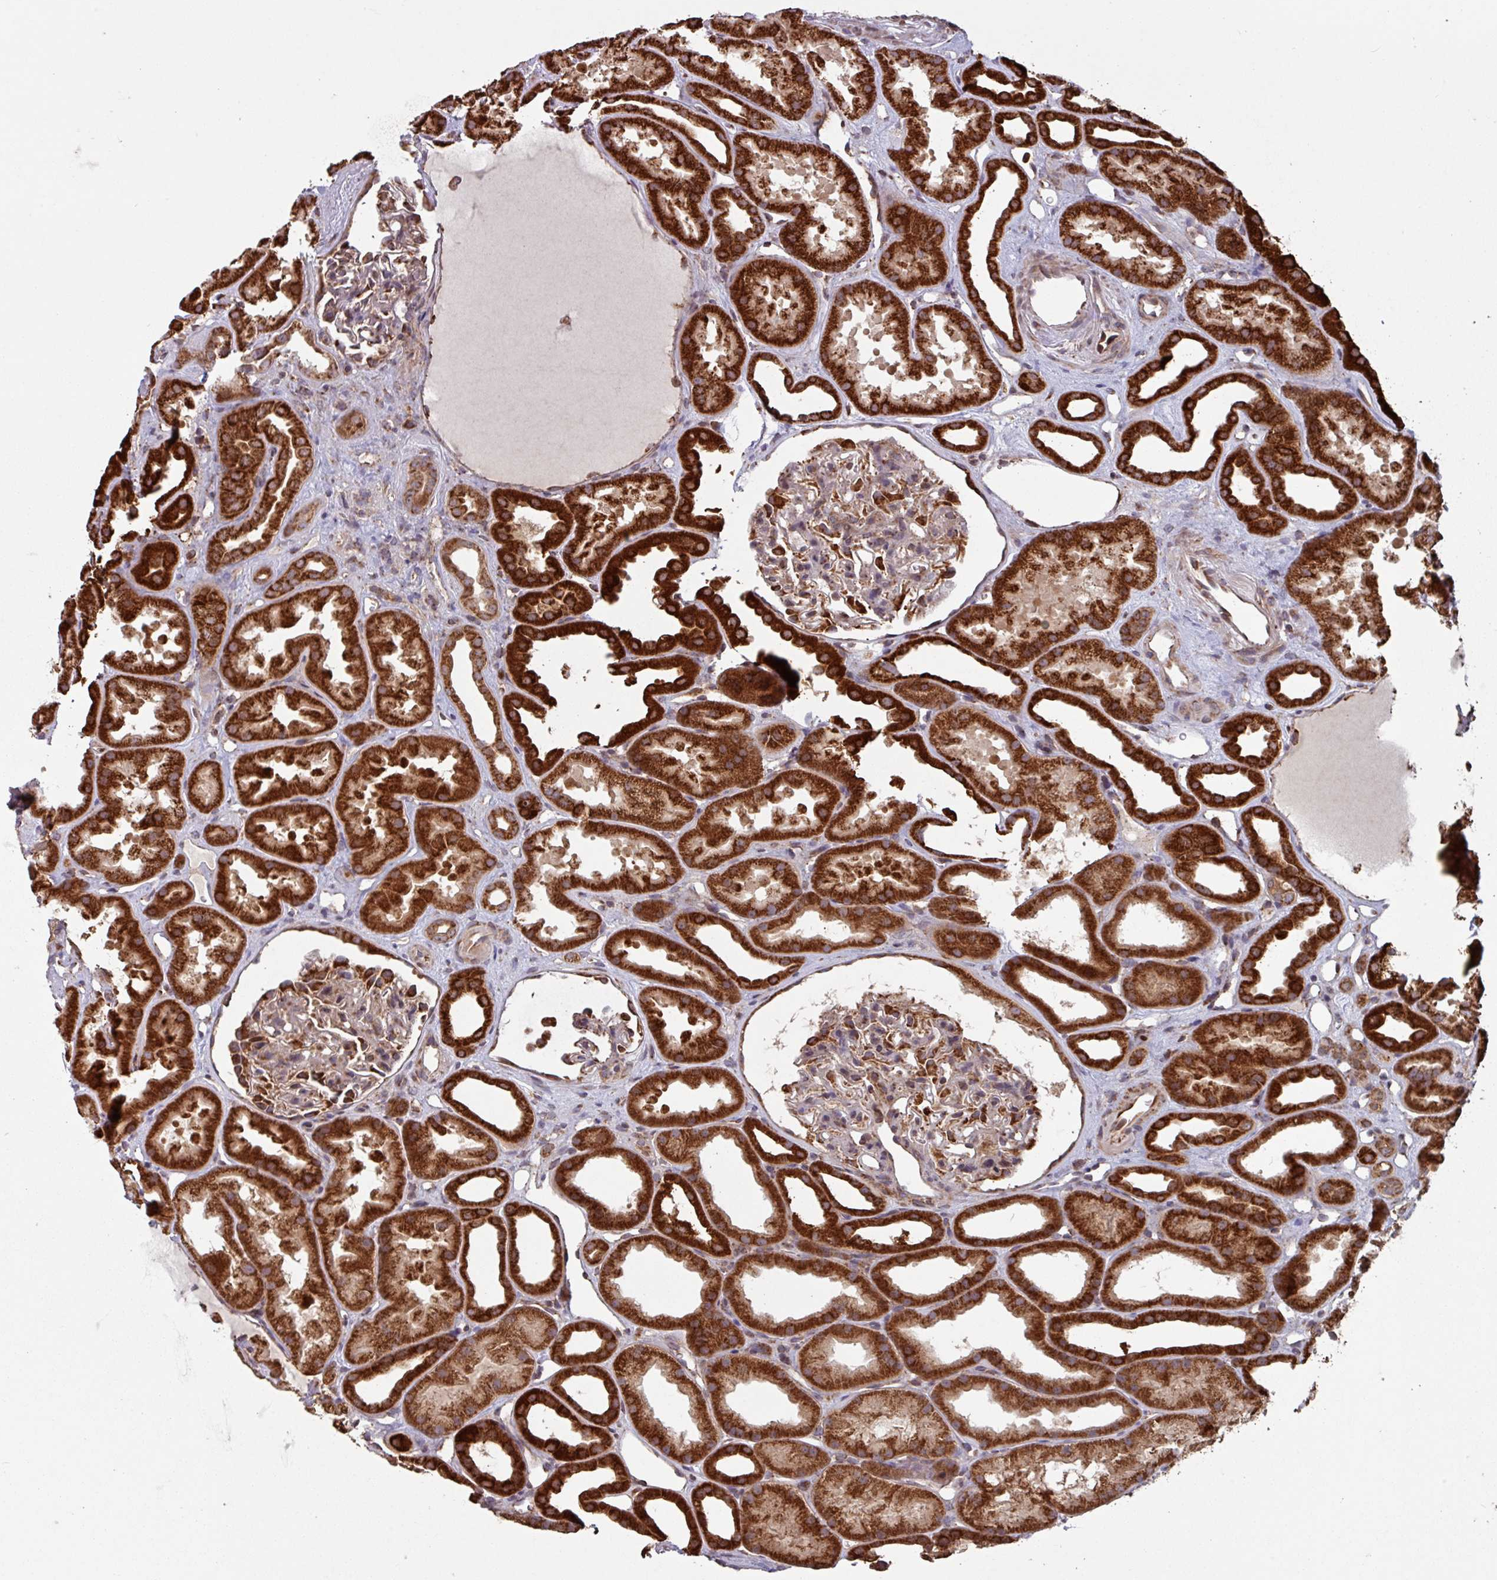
{"staining": {"intensity": "strong", "quantity": "<25%", "location": "cytoplasmic/membranous"}, "tissue": "kidney", "cell_type": "Cells in glomeruli", "image_type": "normal", "snomed": [{"axis": "morphology", "description": "Normal tissue, NOS"}, {"axis": "topography", "description": "Kidney"}], "caption": "Immunohistochemical staining of benign human kidney exhibits strong cytoplasmic/membranous protein positivity in about <25% of cells in glomeruli. Using DAB (3,3'-diaminobenzidine) (brown) and hematoxylin (blue) stains, captured at high magnification using brightfield microscopy.", "gene": "COX7C", "patient": {"sex": "male", "age": 61}}